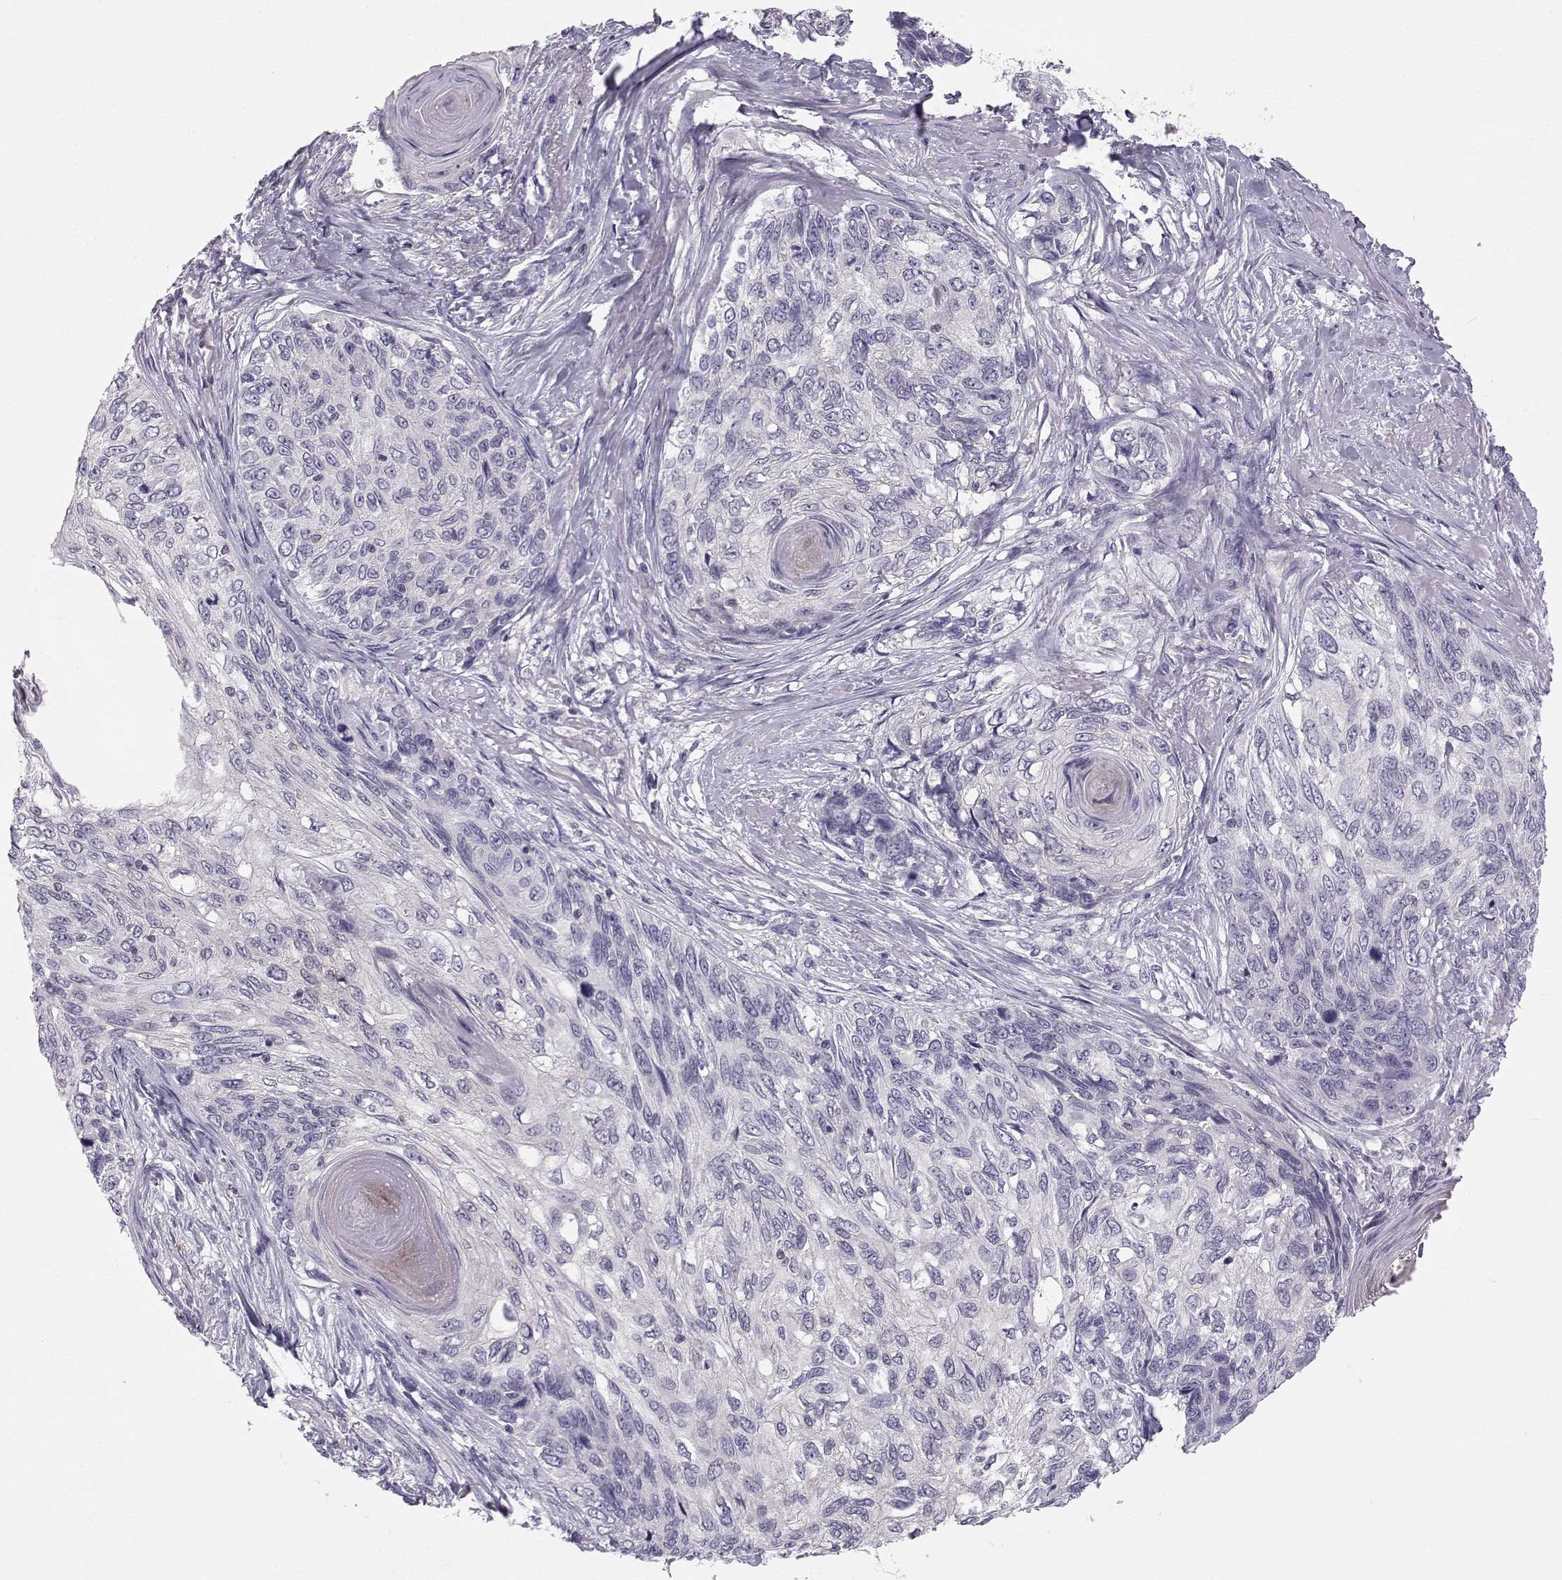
{"staining": {"intensity": "negative", "quantity": "none", "location": "none"}, "tissue": "skin cancer", "cell_type": "Tumor cells", "image_type": "cancer", "snomed": [{"axis": "morphology", "description": "Squamous cell carcinoma, NOS"}, {"axis": "topography", "description": "Skin"}], "caption": "Immunohistochemistry histopathology image of neoplastic tissue: skin cancer (squamous cell carcinoma) stained with DAB (3,3'-diaminobenzidine) exhibits no significant protein staining in tumor cells. (Brightfield microscopy of DAB immunohistochemistry at high magnification).", "gene": "MROH7", "patient": {"sex": "male", "age": 92}}